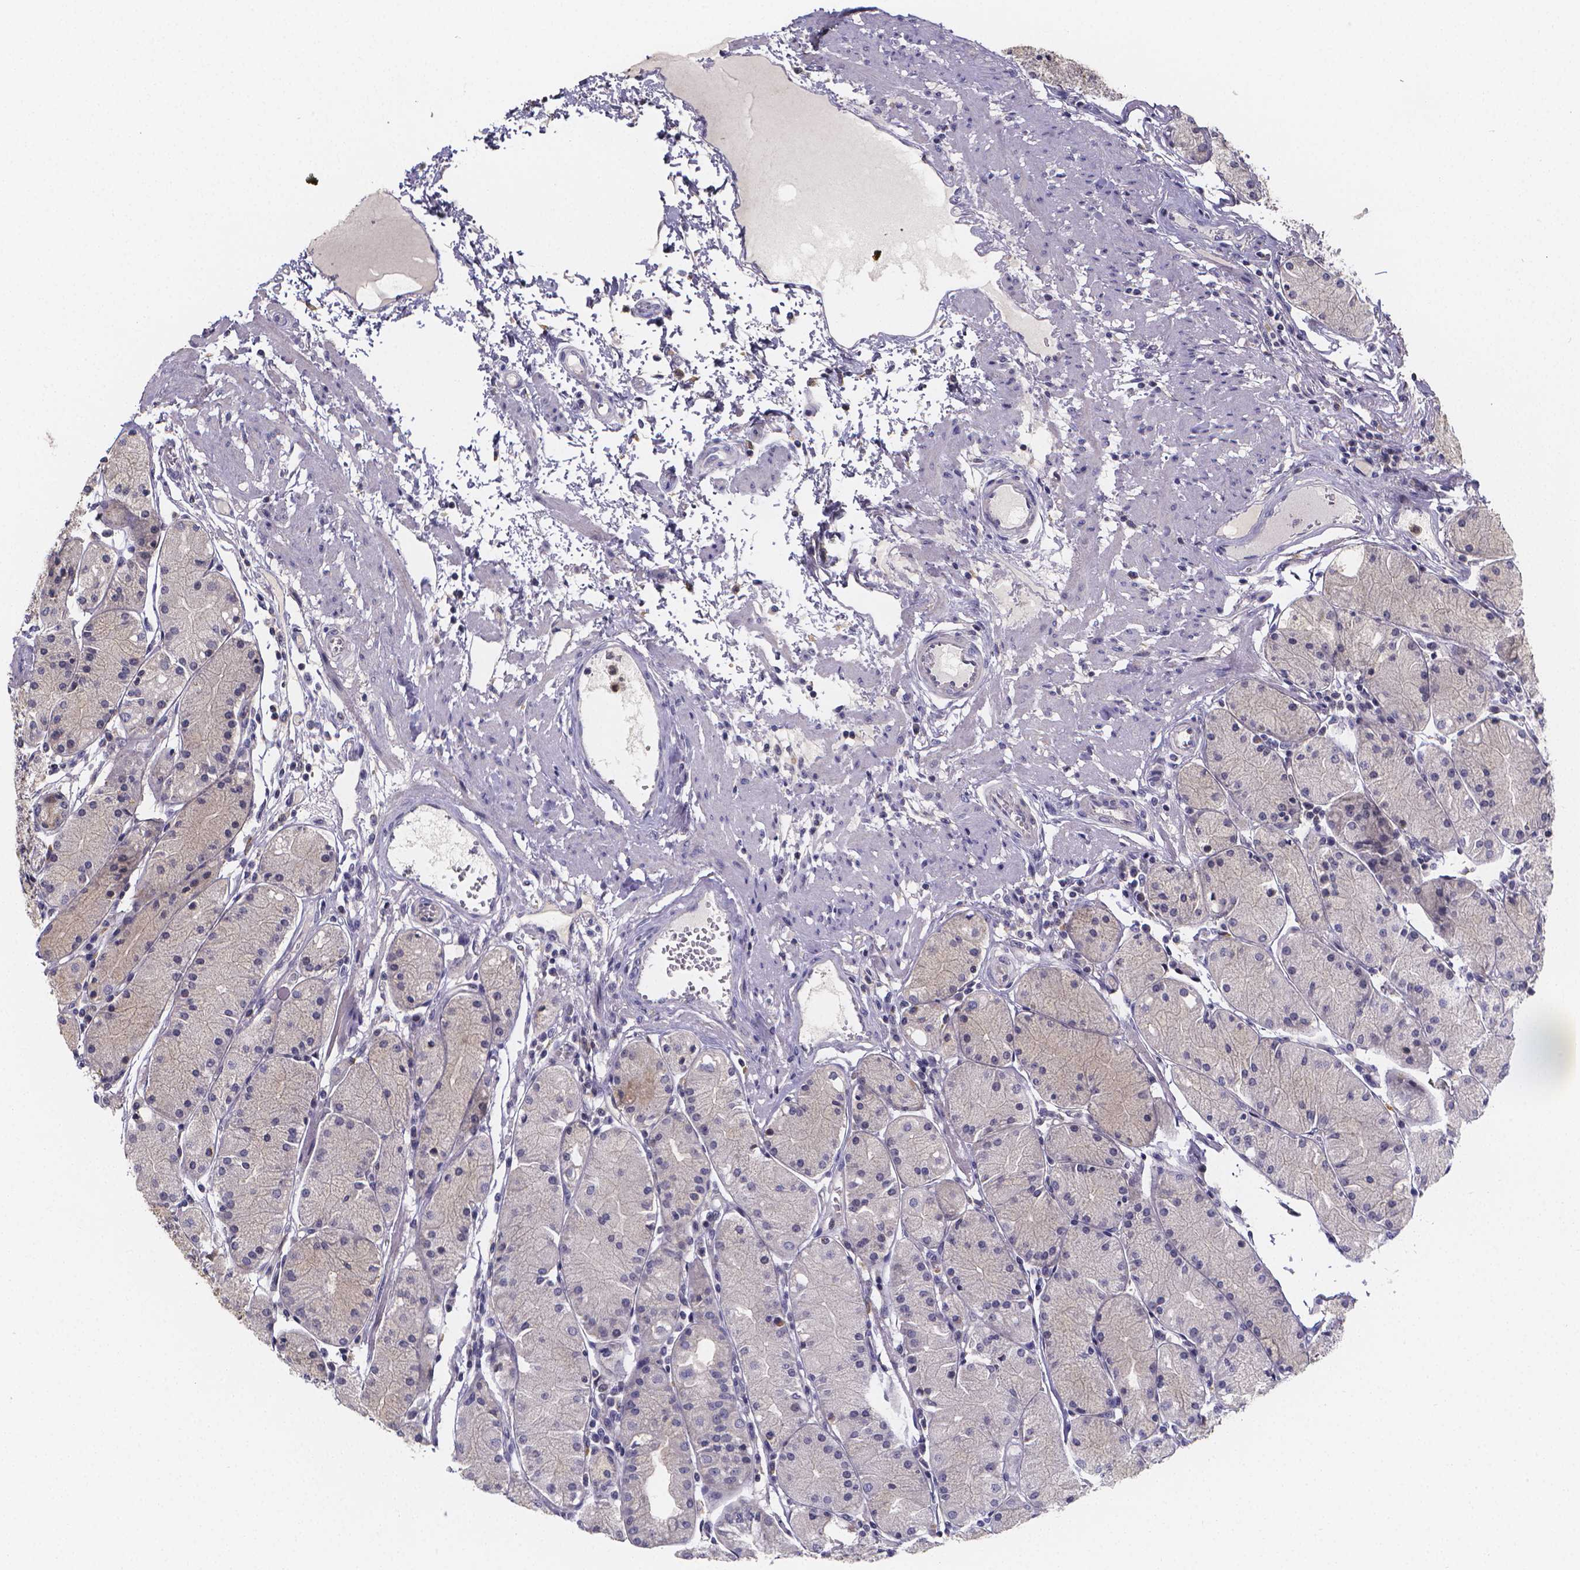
{"staining": {"intensity": "moderate", "quantity": "<25%", "location": "cytoplasmic/membranous"}, "tissue": "stomach", "cell_type": "Glandular cells", "image_type": "normal", "snomed": [{"axis": "morphology", "description": "Normal tissue, NOS"}, {"axis": "topography", "description": "Stomach, upper"}], "caption": "A high-resolution micrograph shows IHC staining of normal stomach, which reveals moderate cytoplasmic/membranous staining in about <25% of glandular cells.", "gene": "PAH", "patient": {"sex": "male", "age": 69}}